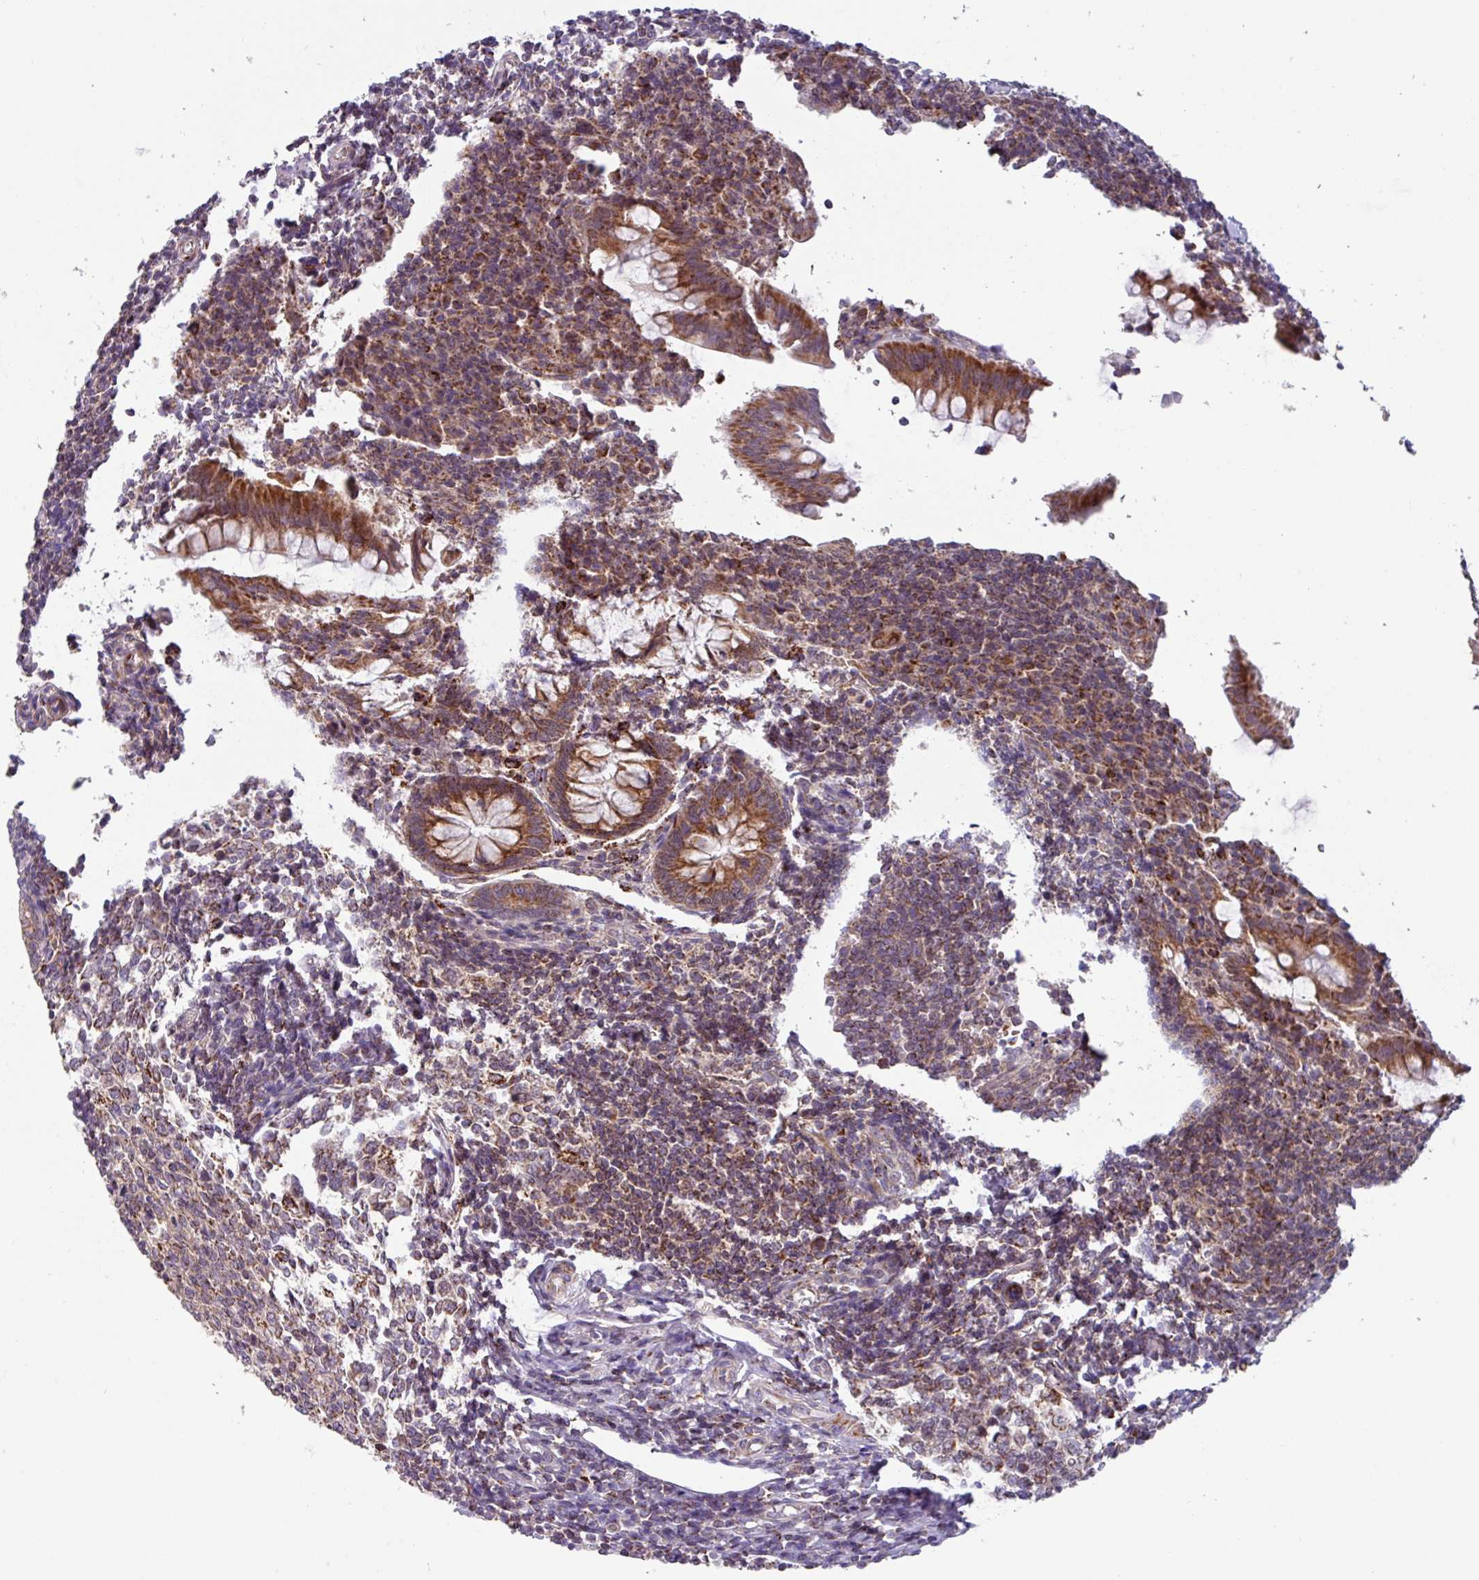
{"staining": {"intensity": "strong", "quantity": ">75%", "location": "cytoplasmic/membranous"}, "tissue": "appendix", "cell_type": "Glandular cells", "image_type": "normal", "snomed": [{"axis": "morphology", "description": "Normal tissue, NOS"}, {"axis": "topography", "description": "Appendix"}], "caption": "Immunohistochemical staining of normal appendix demonstrates >75% levels of strong cytoplasmic/membranous protein positivity in approximately >75% of glandular cells.", "gene": "AKIRIN1", "patient": {"sex": "female", "age": 33}}